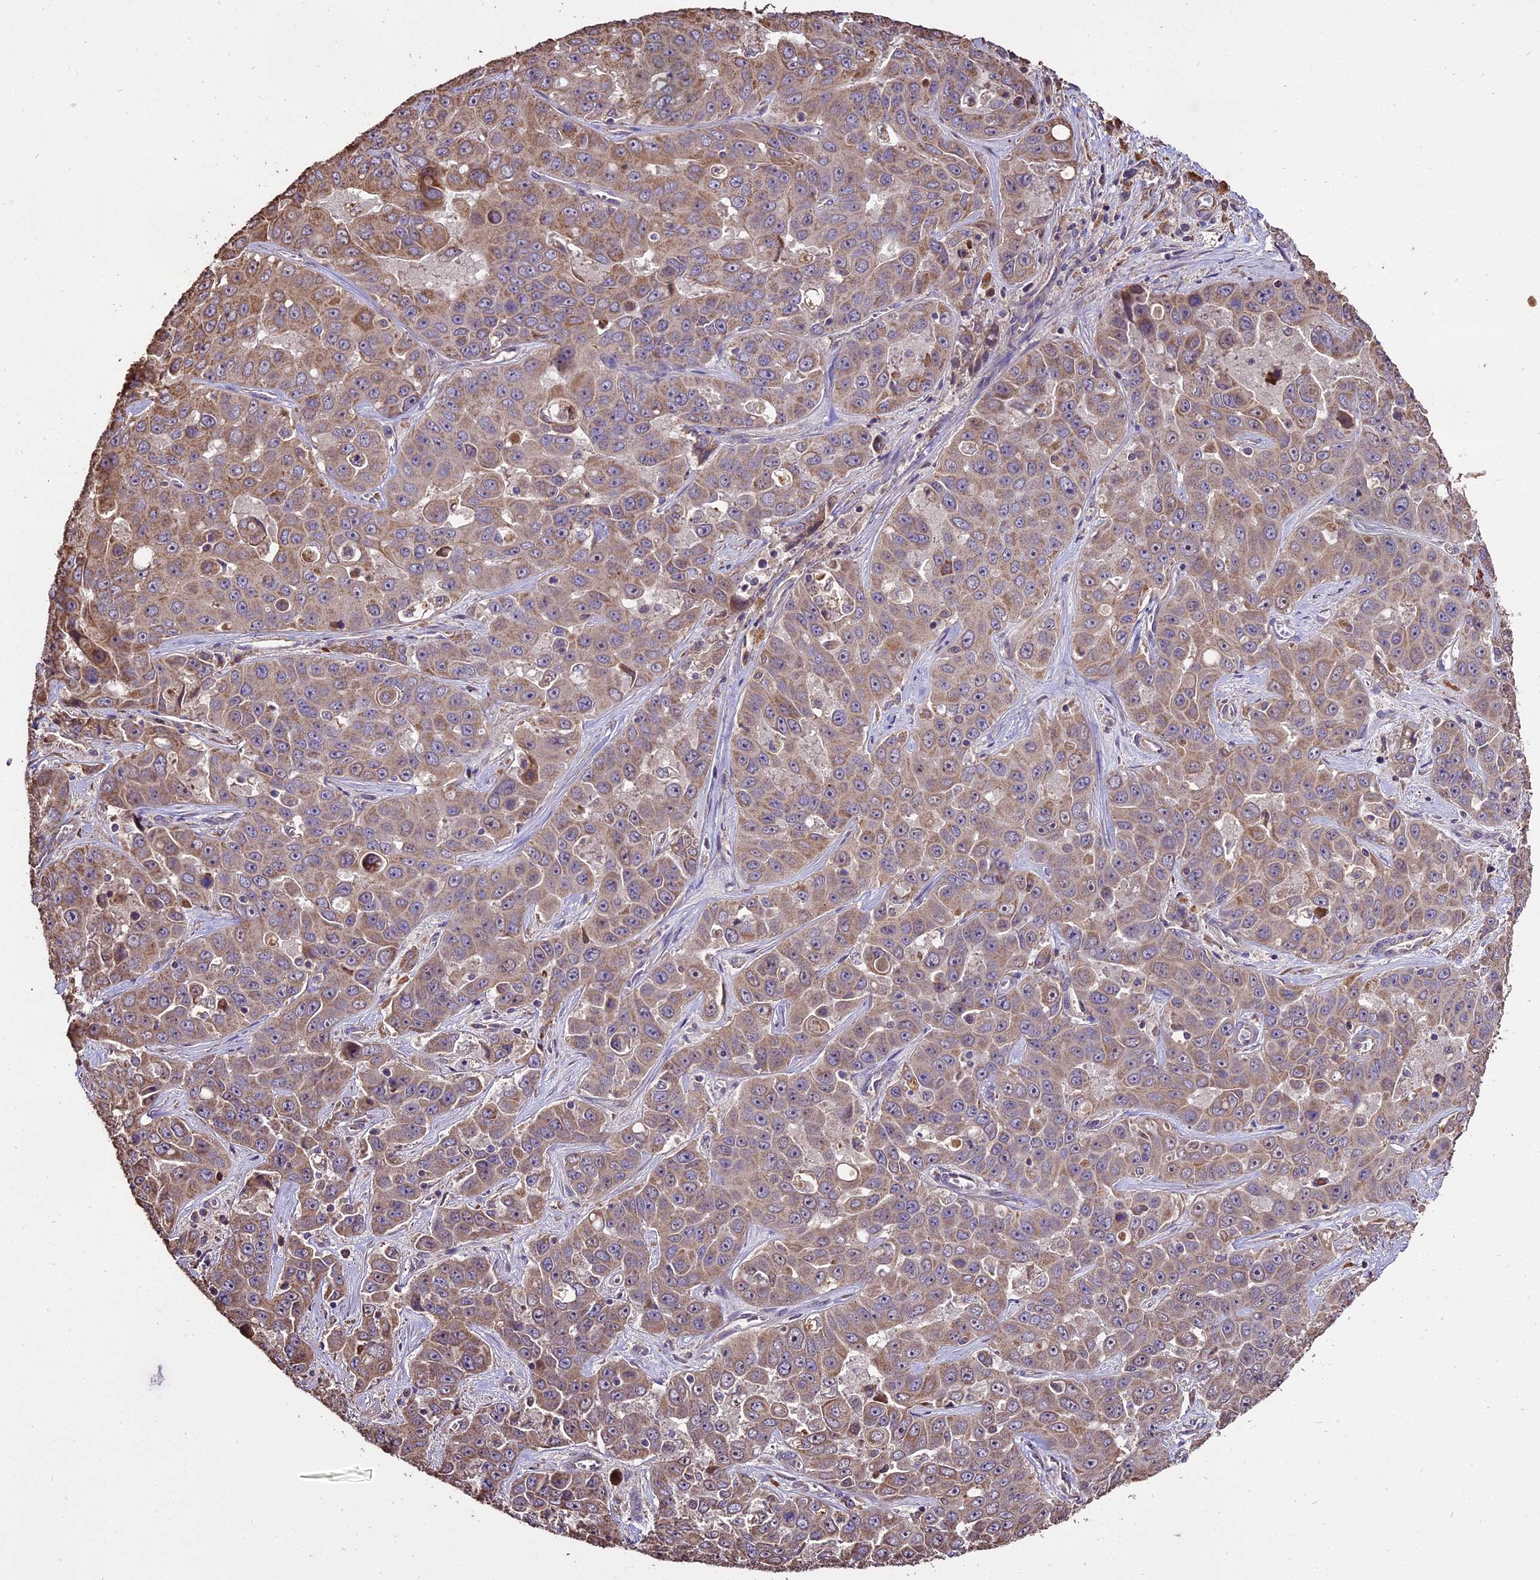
{"staining": {"intensity": "weak", "quantity": ">75%", "location": "cytoplasmic/membranous"}, "tissue": "liver cancer", "cell_type": "Tumor cells", "image_type": "cancer", "snomed": [{"axis": "morphology", "description": "Cholangiocarcinoma"}, {"axis": "topography", "description": "Liver"}], "caption": "A brown stain shows weak cytoplasmic/membranous expression of a protein in cholangiocarcinoma (liver) tumor cells.", "gene": "PGPEP1L", "patient": {"sex": "female", "age": 52}}